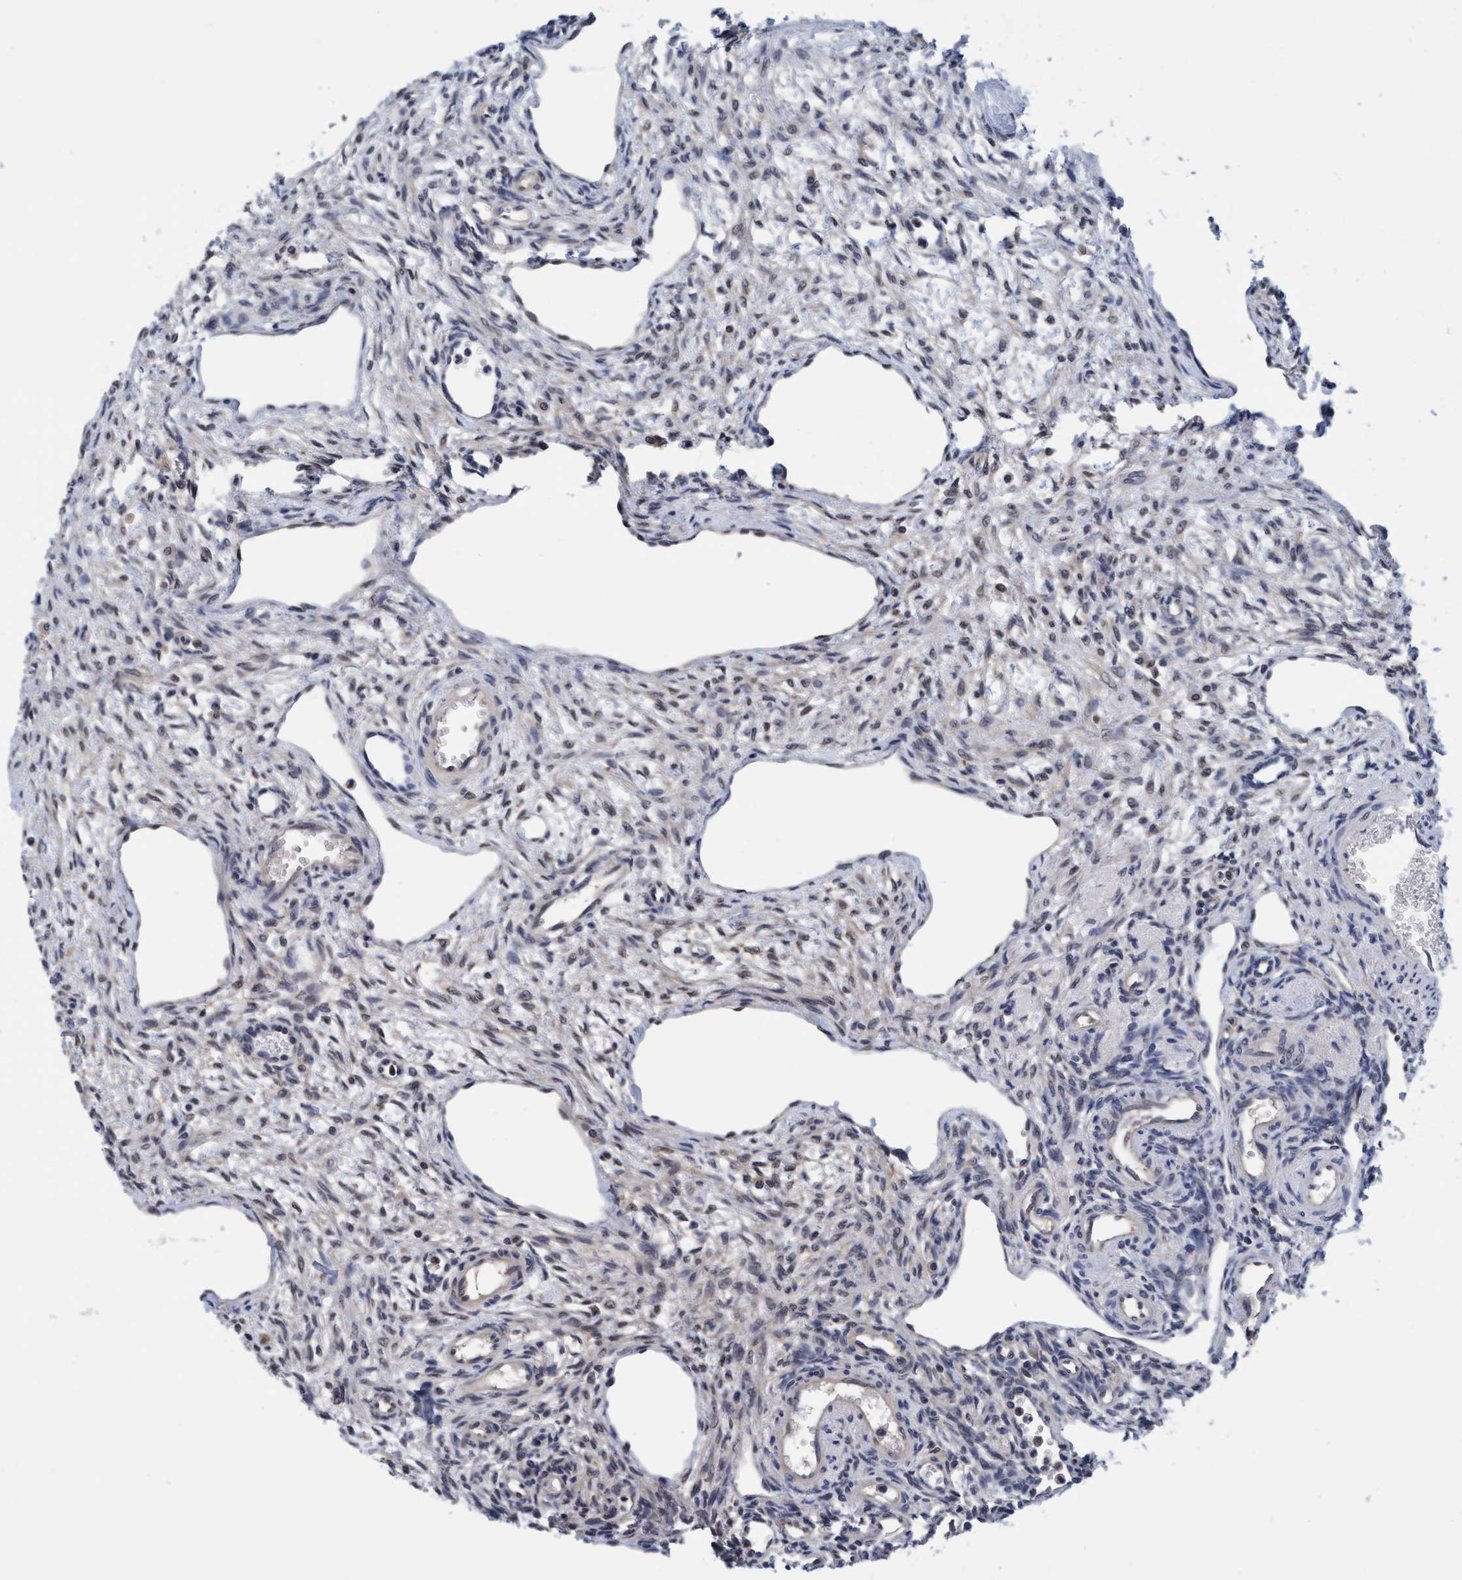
{"staining": {"intensity": "moderate", "quantity": ">75%", "location": "cytoplasmic/membranous"}, "tissue": "ovary", "cell_type": "Follicle cells", "image_type": "normal", "snomed": [{"axis": "morphology", "description": "Normal tissue, NOS"}, {"axis": "topography", "description": "Ovary"}], "caption": "Protein staining displays moderate cytoplasmic/membranous expression in approximately >75% of follicle cells in benign ovary. (Brightfield microscopy of DAB IHC at high magnification).", "gene": "PSMD12", "patient": {"sex": "female", "age": 33}}